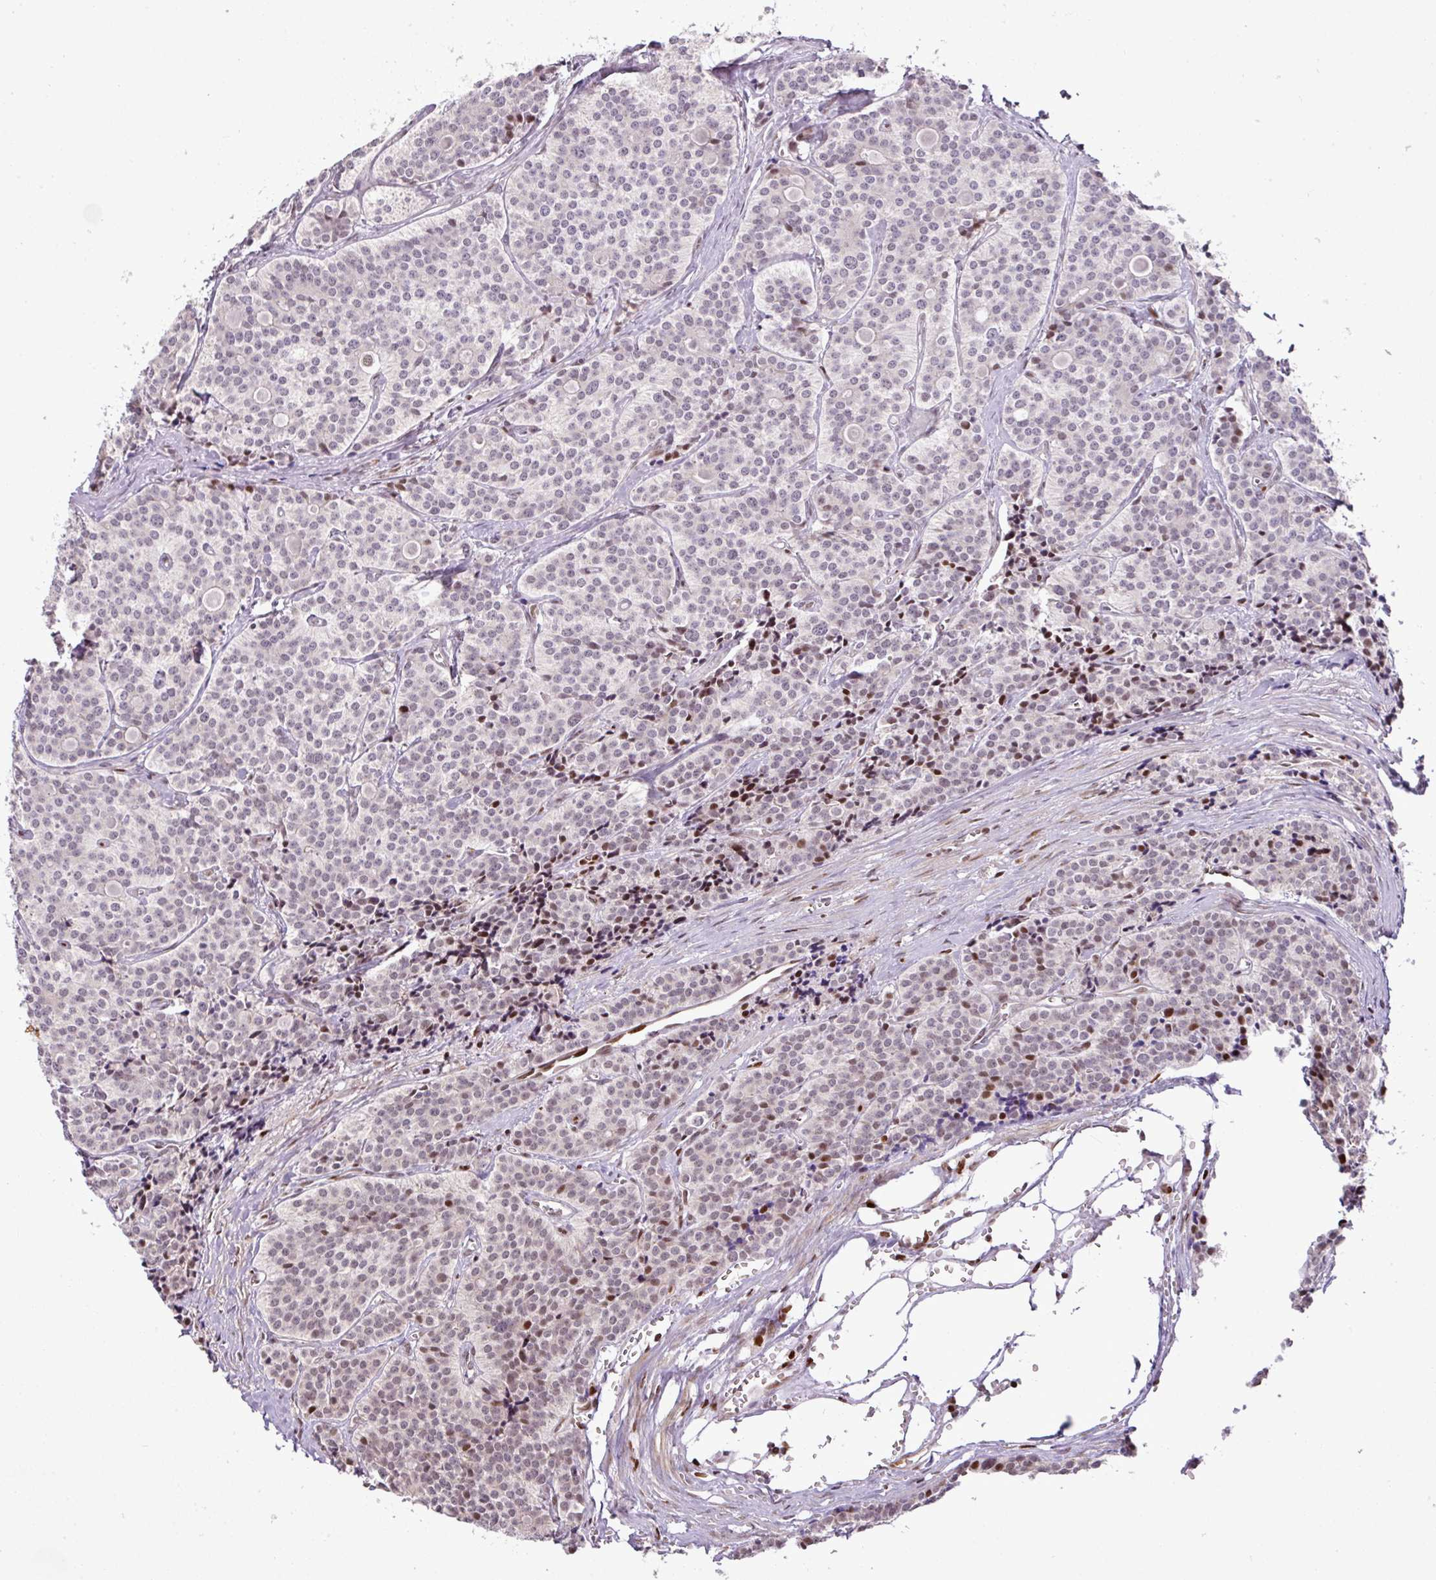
{"staining": {"intensity": "weak", "quantity": "<25%", "location": "nuclear"}, "tissue": "carcinoid", "cell_type": "Tumor cells", "image_type": "cancer", "snomed": [{"axis": "morphology", "description": "Carcinoid, malignant, NOS"}, {"axis": "topography", "description": "Small intestine"}], "caption": "Image shows no significant protein expression in tumor cells of carcinoid.", "gene": "MYSM1", "patient": {"sex": "male", "age": 63}}